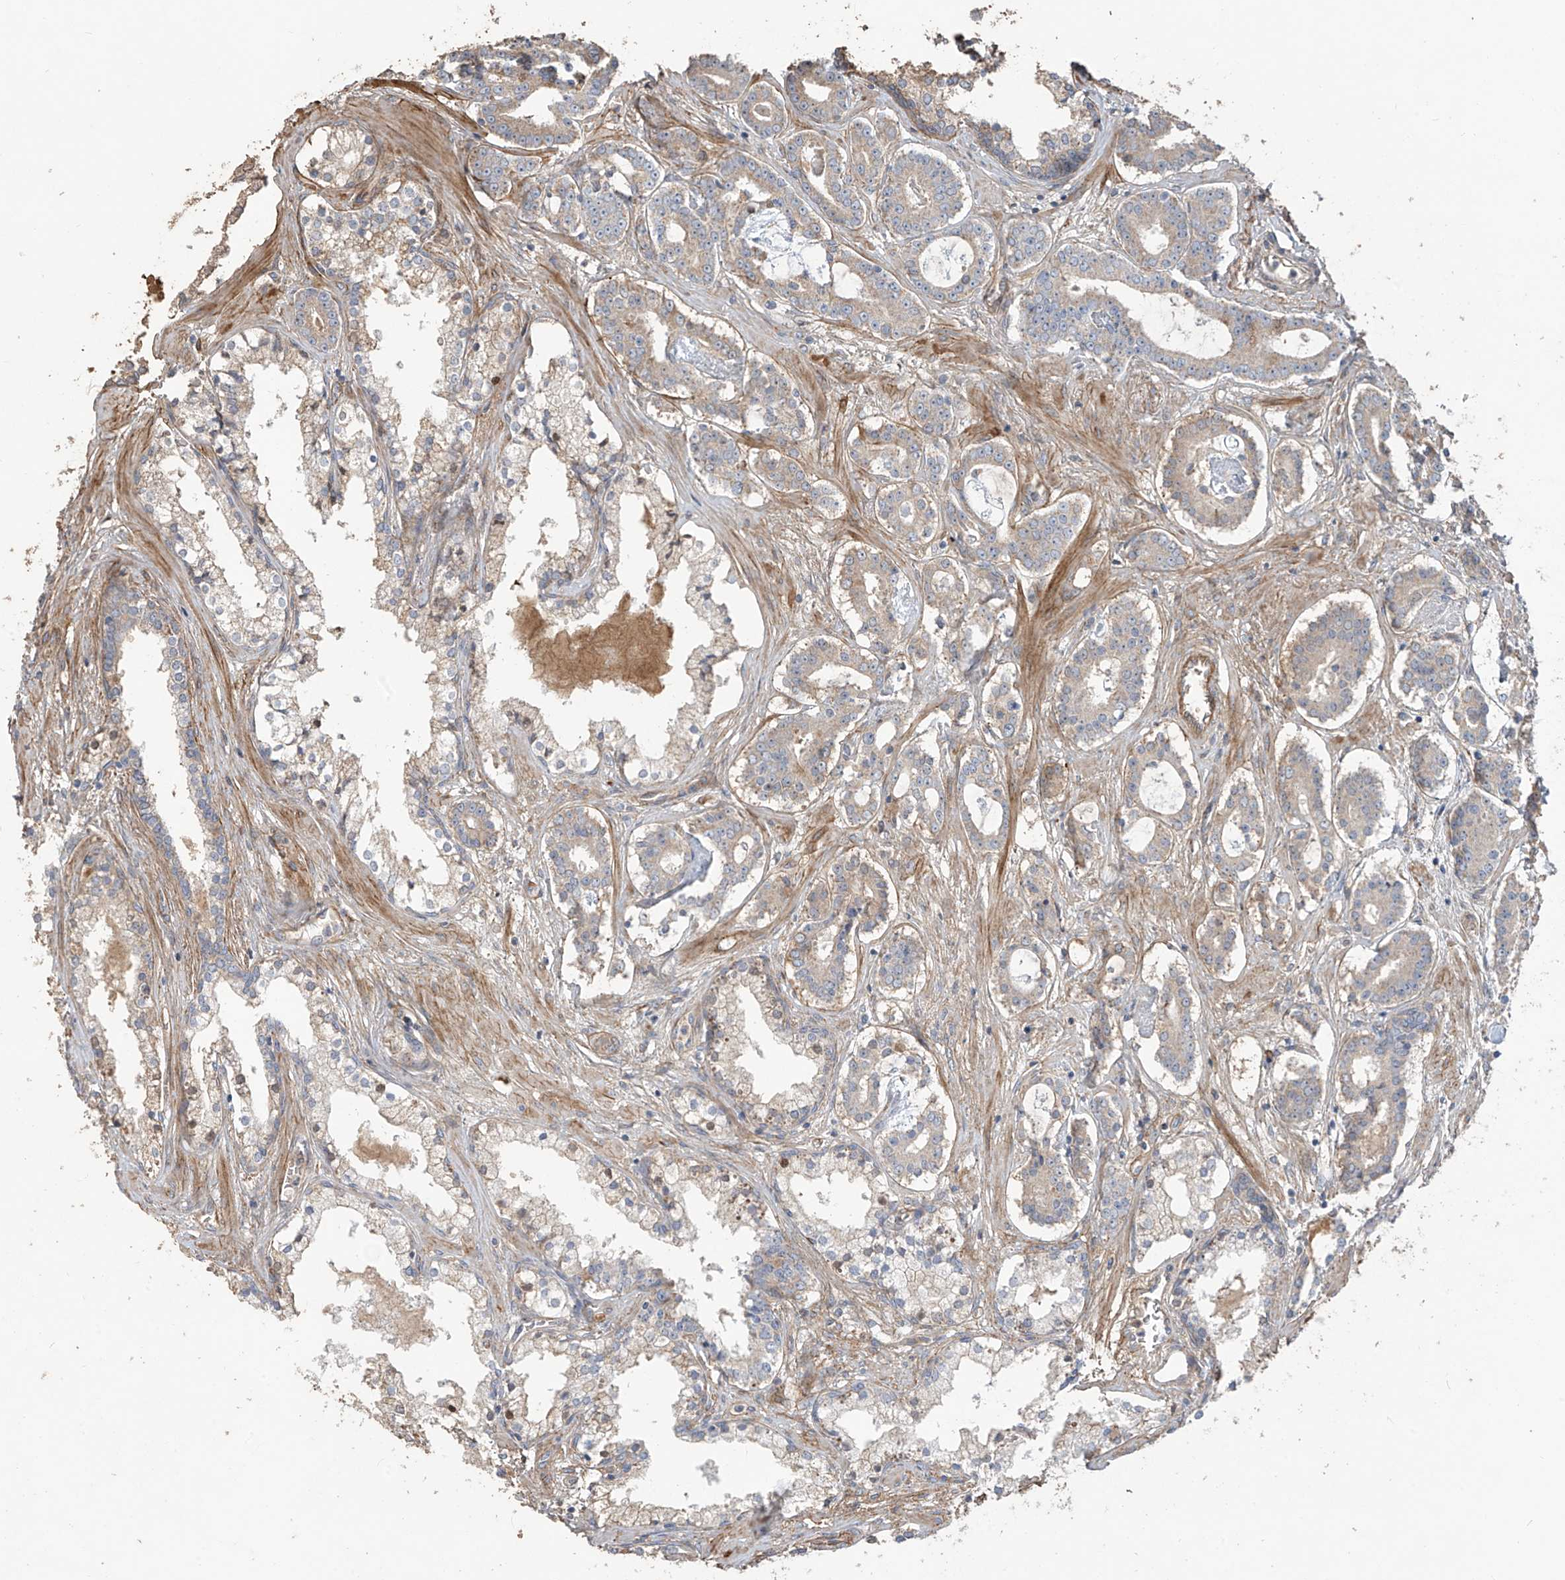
{"staining": {"intensity": "weak", "quantity": "<25%", "location": "cytoplasmic/membranous"}, "tissue": "prostate cancer", "cell_type": "Tumor cells", "image_type": "cancer", "snomed": [{"axis": "morphology", "description": "Adenocarcinoma, High grade"}, {"axis": "topography", "description": "Prostate"}], "caption": "Immunohistochemistry (IHC) of prostate cancer (high-grade adenocarcinoma) reveals no expression in tumor cells.", "gene": "ABTB1", "patient": {"sex": "male", "age": 58}}